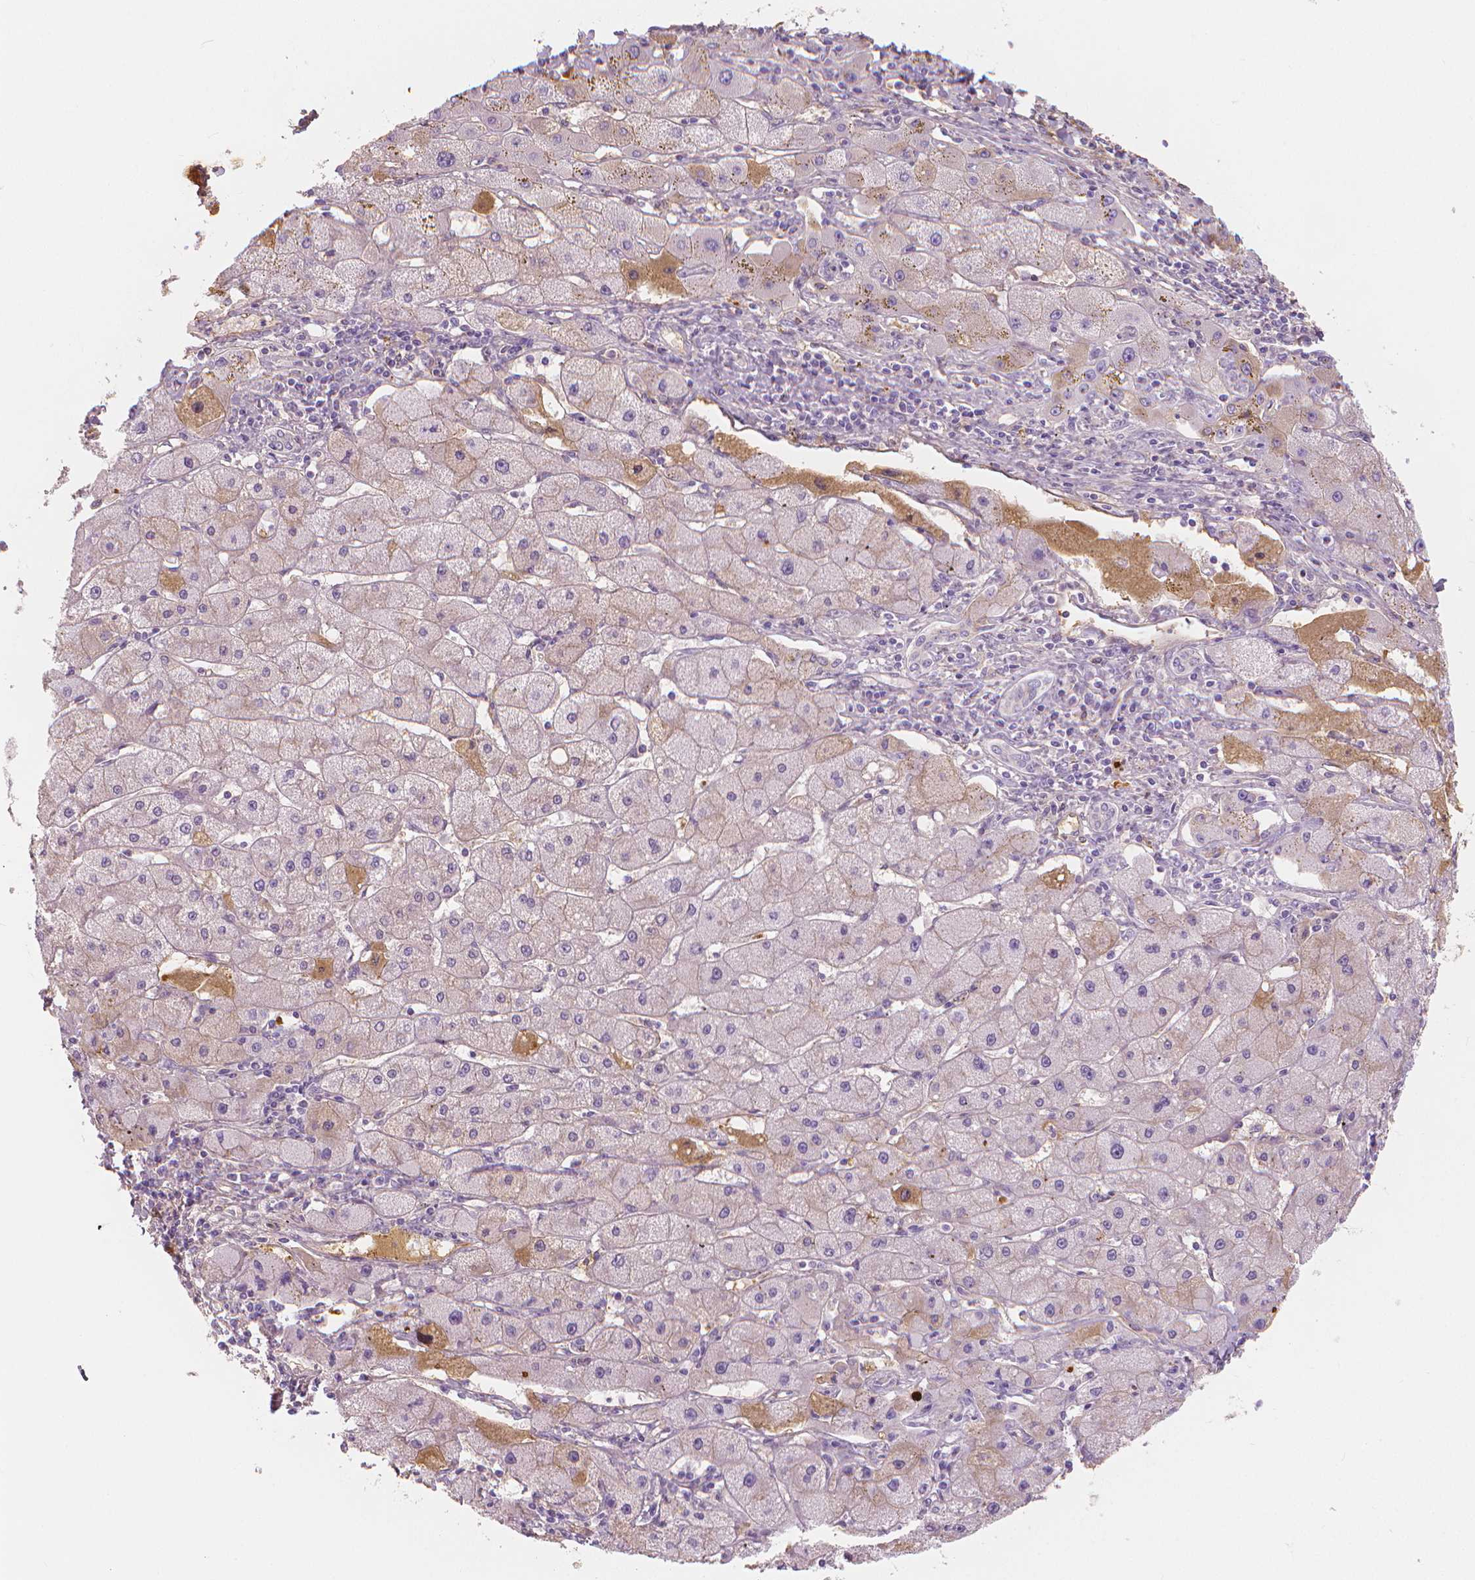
{"staining": {"intensity": "moderate", "quantity": "<25%", "location": "cytoplasmic/membranous"}, "tissue": "liver cancer", "cell_type": "Tumor cells", "image_type": "cancer", "snomed": [{"axis": "morphology", "description": "Carcinoma, Hepatocellular, NOS"}, {"axis": "topography", "description": "Liver"}], "caption": "A photomicrograph showing moderate cytoplasmic/membranous positivity in approximately <25% of tumor cells in liver cancer (hepatocellular carcinoma), as visualized by brown immunohistochemical staining.", "gene": "APOA4", "patient": {"sex": "female", "age": 82}}